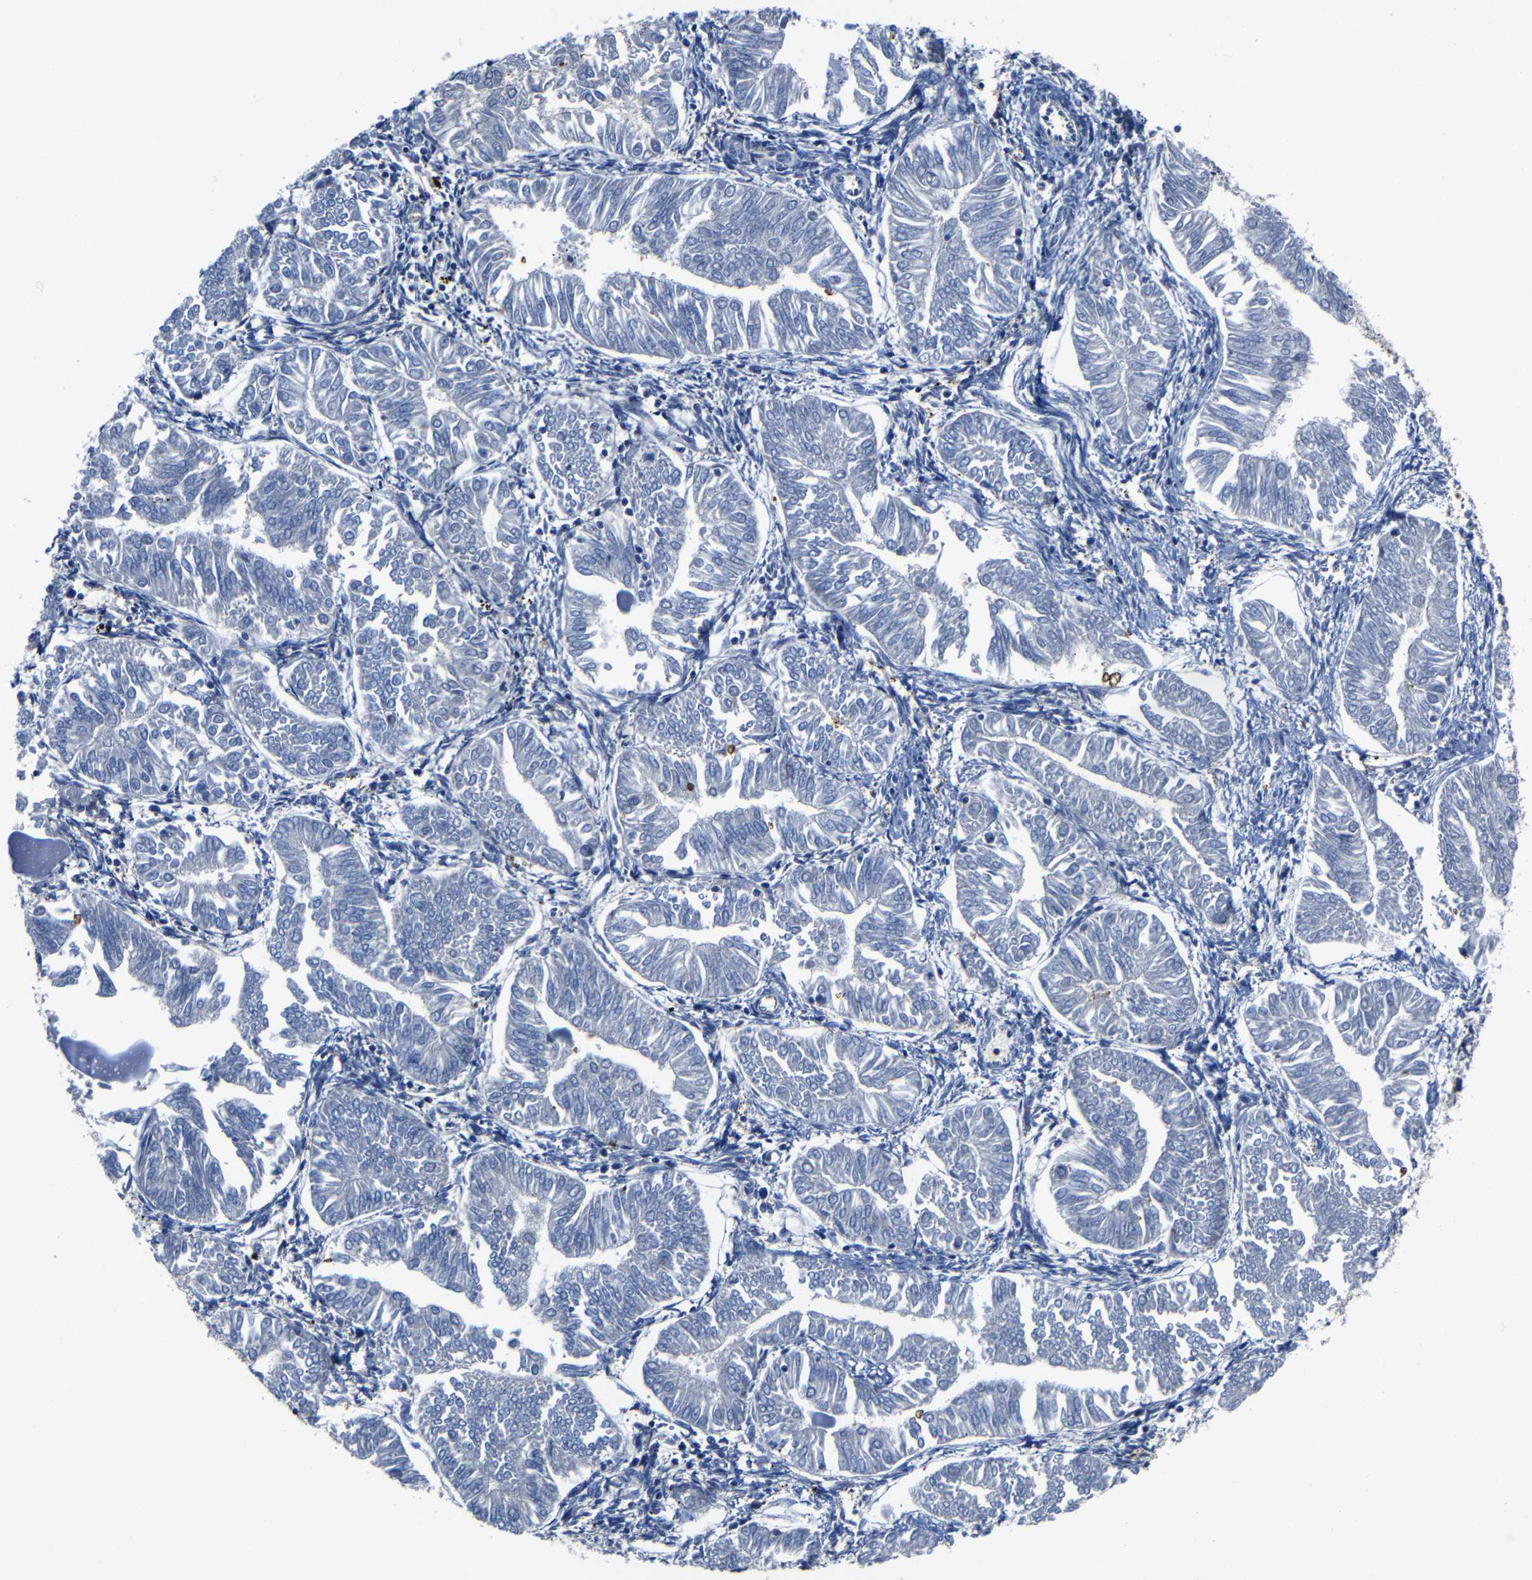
{"staining": {"intensity": "negative", "quantity": "none", "location": "none"}, "tissue": "endometrial cancer", "cell_type": "Tumor cells", "image_type": "cancer", "snomed": [{"axis": "morphology", "description": "Adenocarcinoma, NOS"}, {"axis": "topography", "description": "Endometrium"}], "caption": "Immunohistochemical staining of human endometrial adenocarcinoma reveals no significant expression in tumor cells. The staining was performed using DAB (3,3'-diaminobenzidine) to visualize the protein expression in brown, while the nuclei were stained in blue with hematoxylin (Magnification: 20x).", "gene": "KIAA0513", "patient": {"sex": "female", "age": 53}}